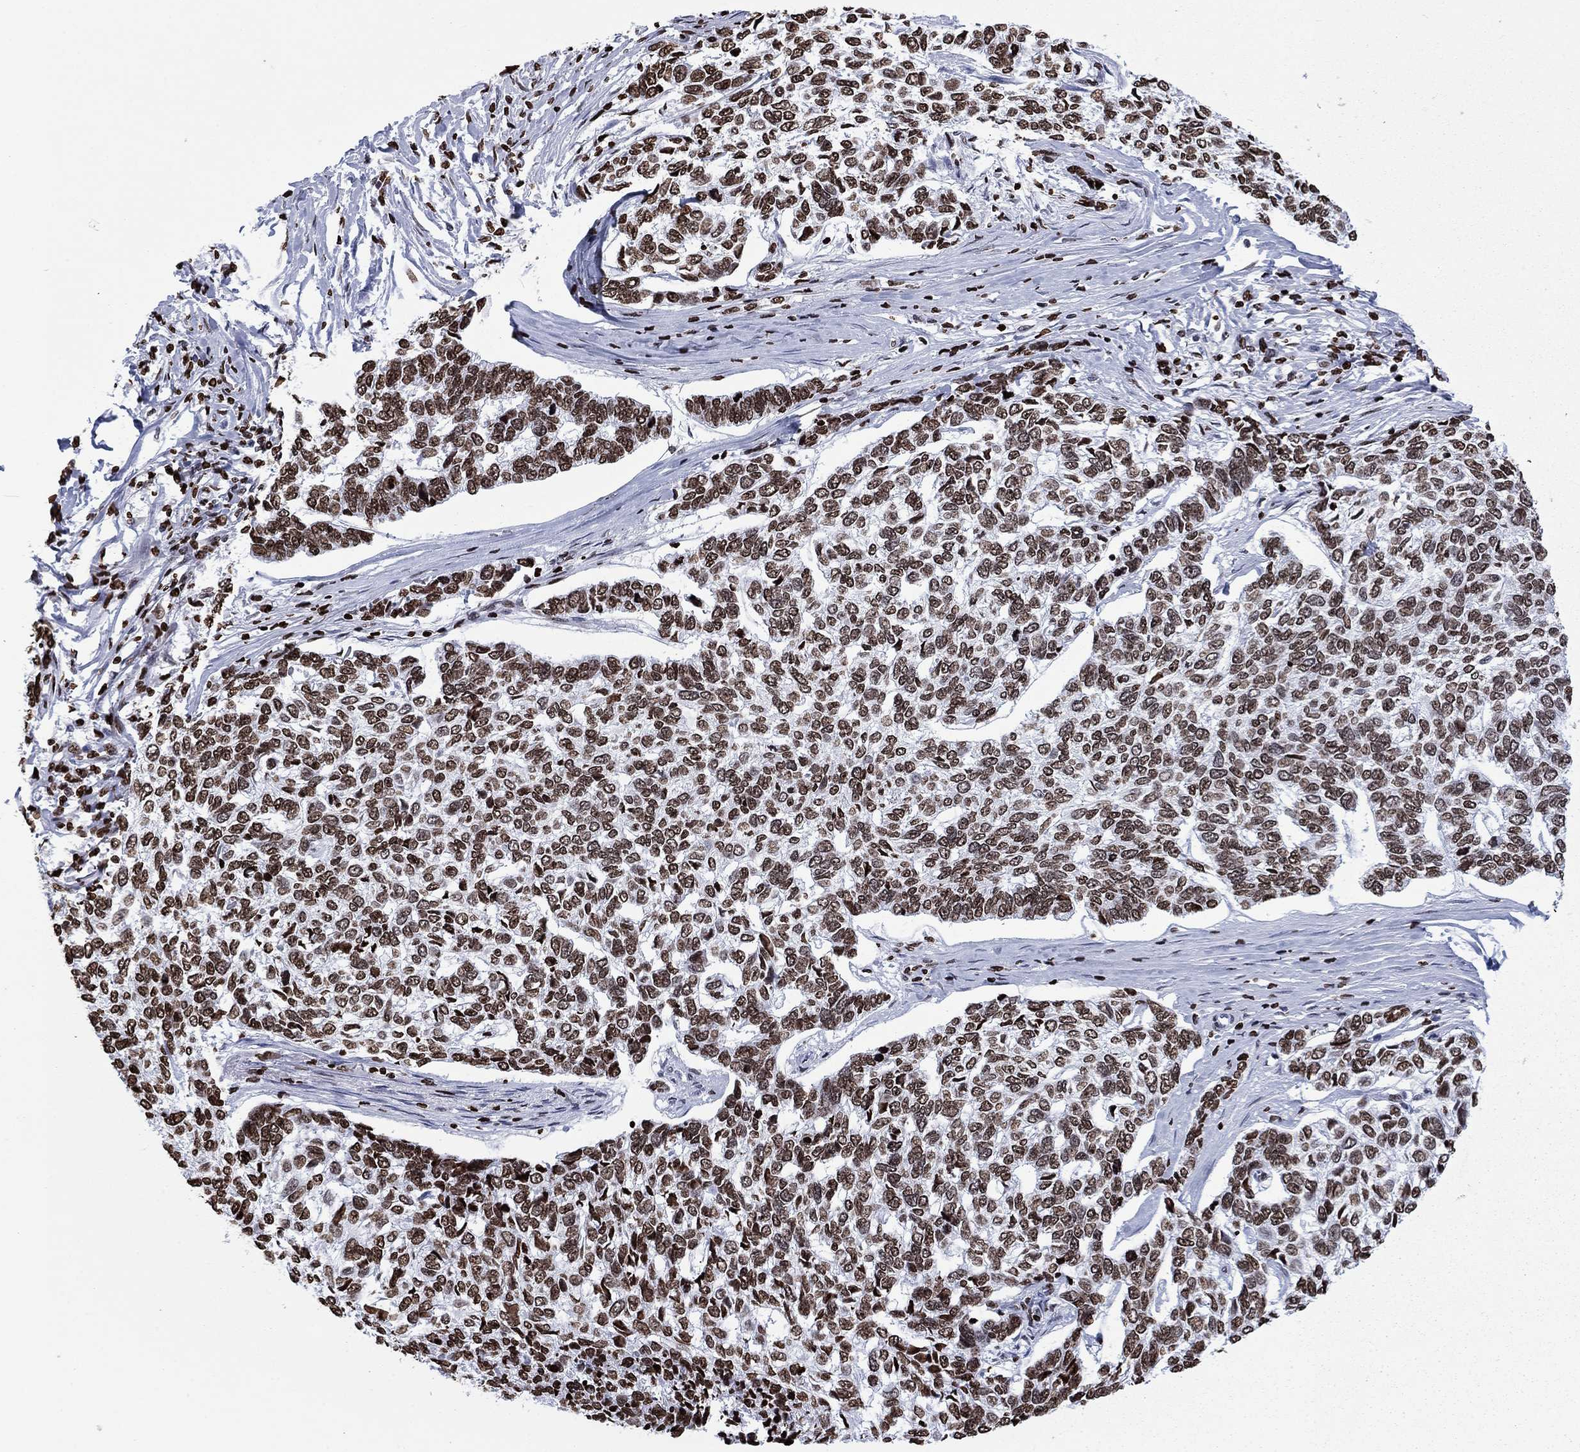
{"staining": {"intensity": "moderate", "quantity": ">75%", "location": "nuclear"}, "tissue": "skin cancer", "cell_type": "Tumor cells", "image_type": "cancer", "snomed": [{"axis": "morphology", "description": "Basal cell carcinoma"}, {"axis": "topography", "description": "Skin"}], "caption": "Skin basal cell carcinoma tissue reveals moderate nuclear expression in about >75% of tumor cells", "gene": "H1-5", "patient": {"sex": "female", "age": 65}}